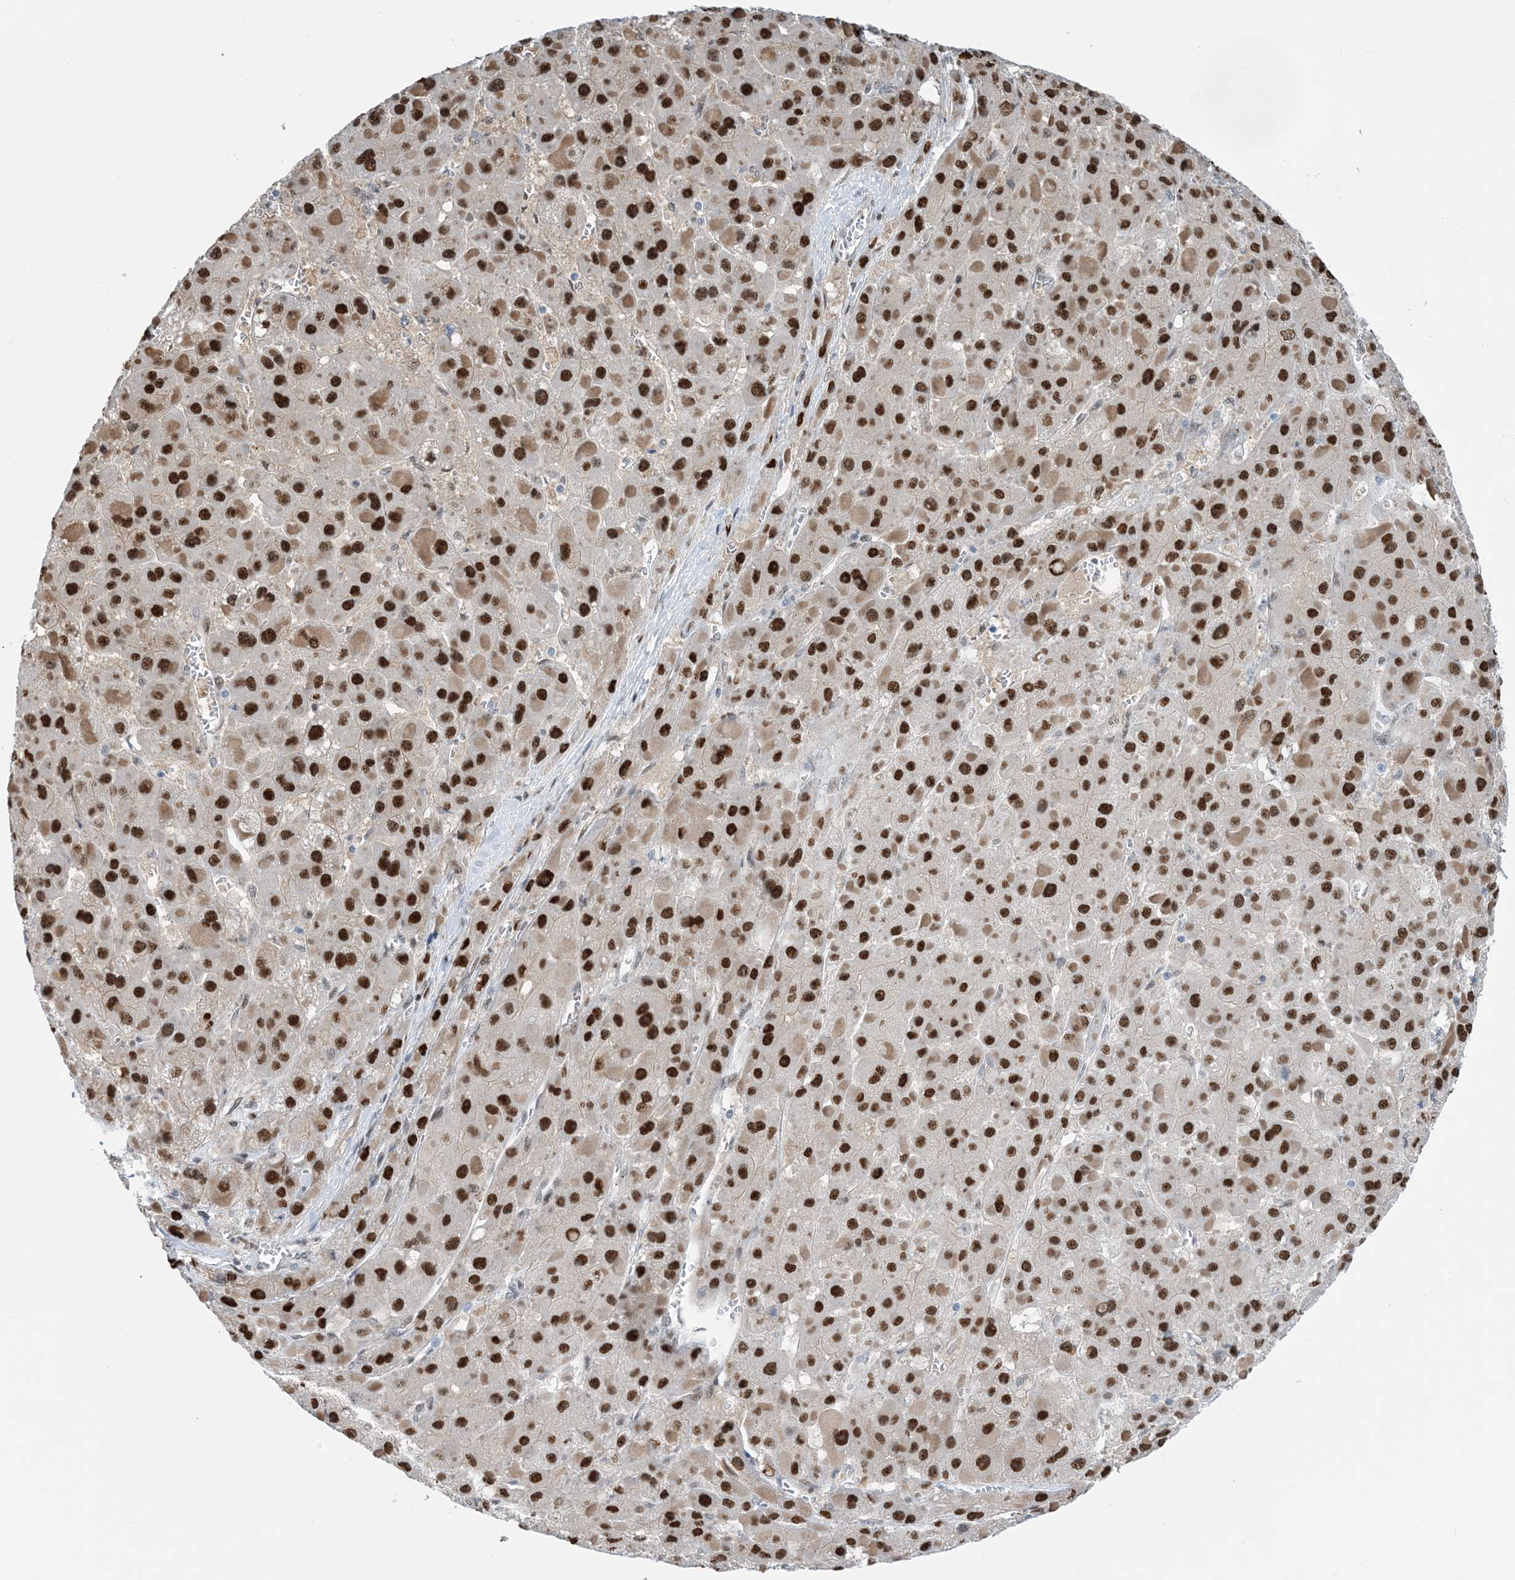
{"staining": {"intensity": "strong", "quantity": ">75%", "location": "nuclear"}, "tissue": "liver cancer", "cell_type": "Tumor cells", "image_type": "cancer", "snomed": [{"axis": "morphology", "description": "Carcinoma, Hepatocellular, NOS"}, {"axis": "topography", "description": "Liver"}], "caption": "Protein positivity by immunohistochemistry displays strong nuclear staining in approximately >75% of tumor cells in liver cancer (hepatocellular carcinoma). Nuclei are stained in blue.", "gene": "HEMK1", "patient": {"sex": "female", "age": 73}}